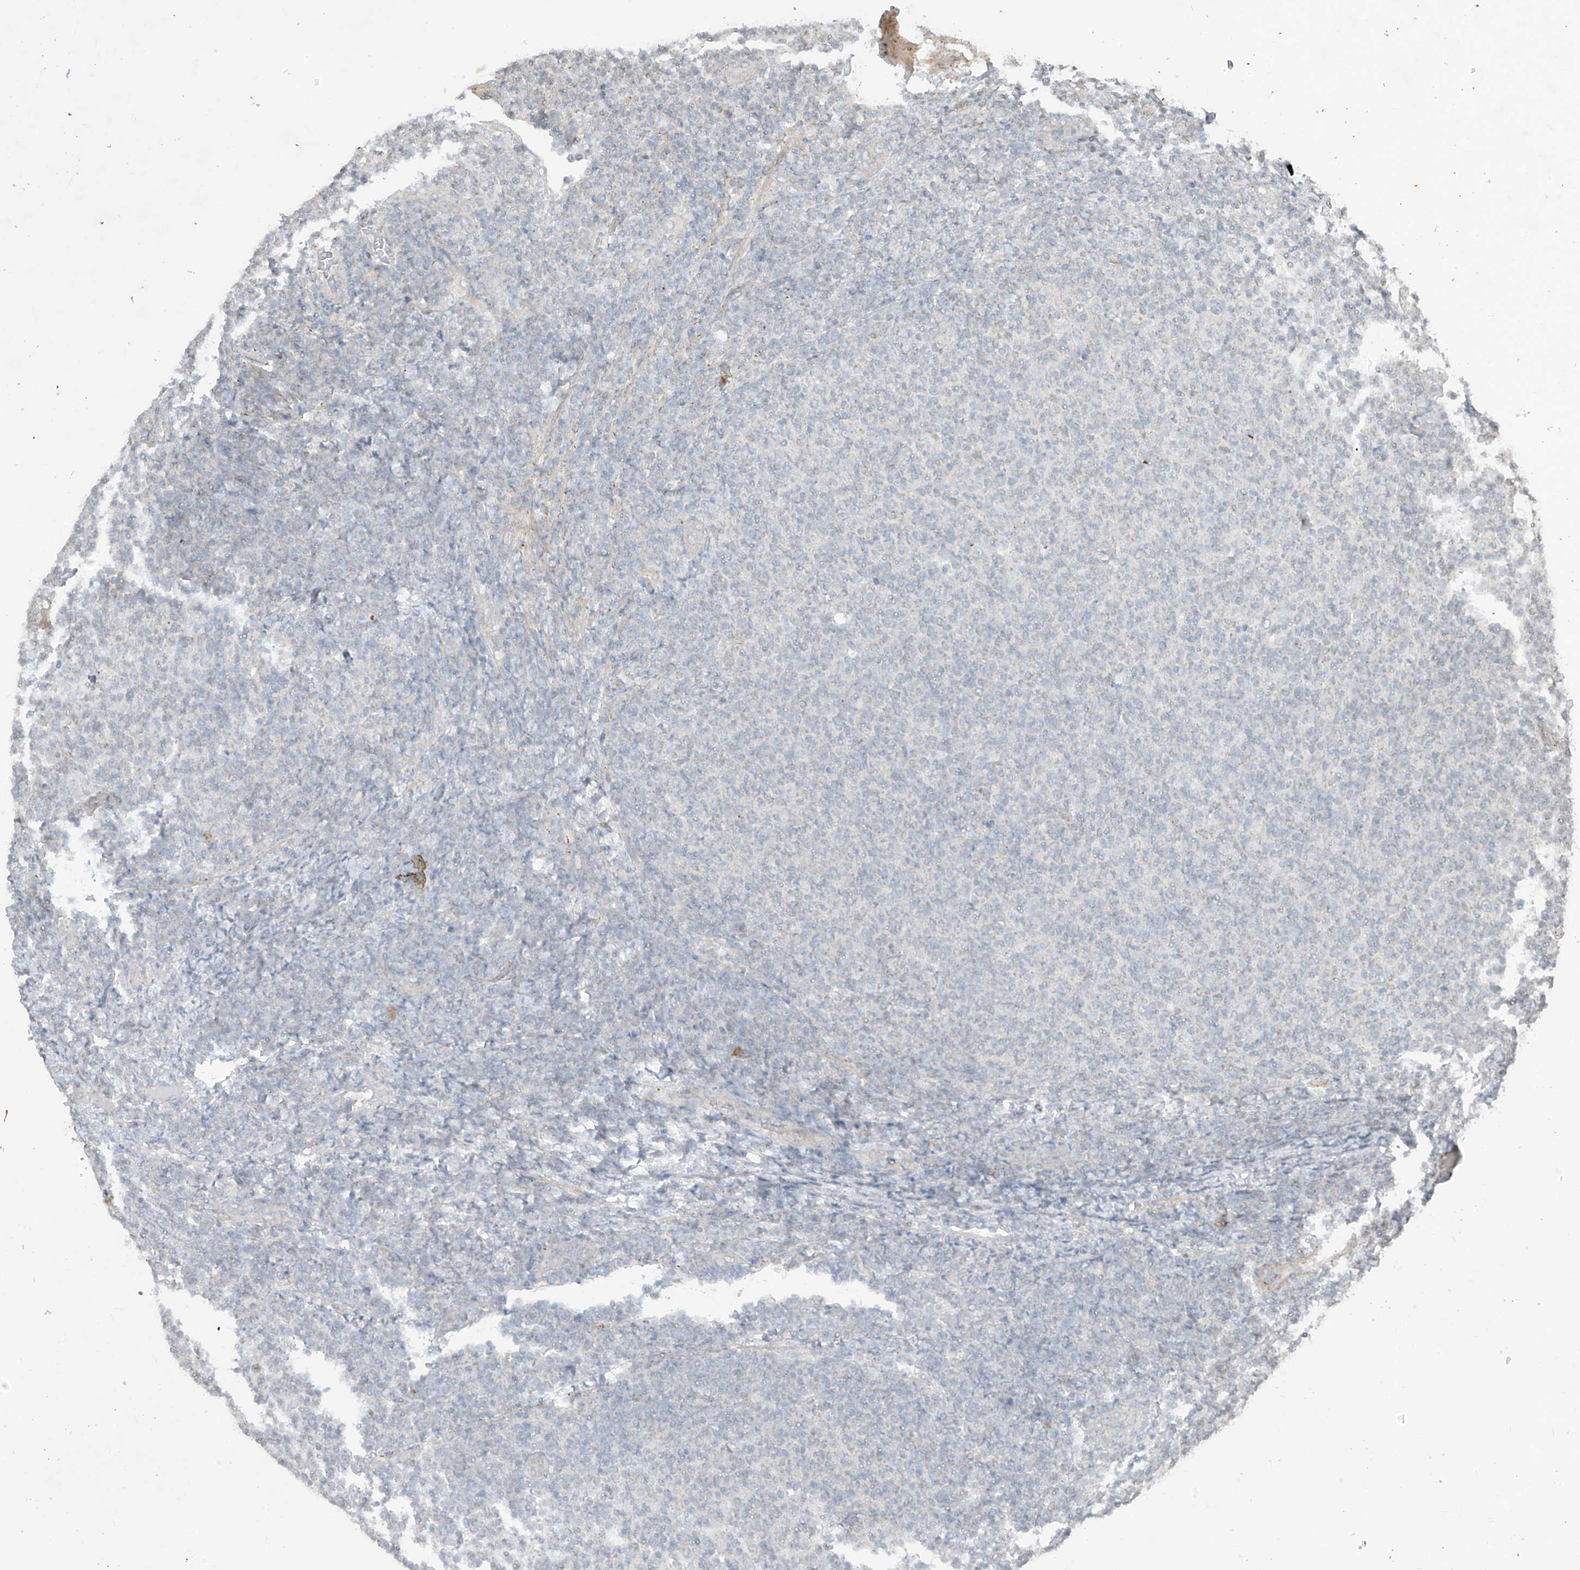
{"staining": {"intensity": "negative", "quantity": "none", "location": "none"}, "tissue": "lymphoma", "cell_type": "Tumor cells", "image_type": "cancer", "snomed": [{"axis": "morphology", "description": "Malignant lymphoma, non-Hodgkin's type, Low grade"}, {"axis": "topography", "description": "Lymph node"}], "caption": "High magnification brightfield microscopy of malignant lymphoma, non-Hodgkin's type (low-grade) stained with DAB (3,3'-diaminobenzidine) (brown) and counterstained with hematoxylin (blue): tumor cells show no significant expression.", "gene": "DGKQ", "patient": {"sex": "male", "age": 66}}